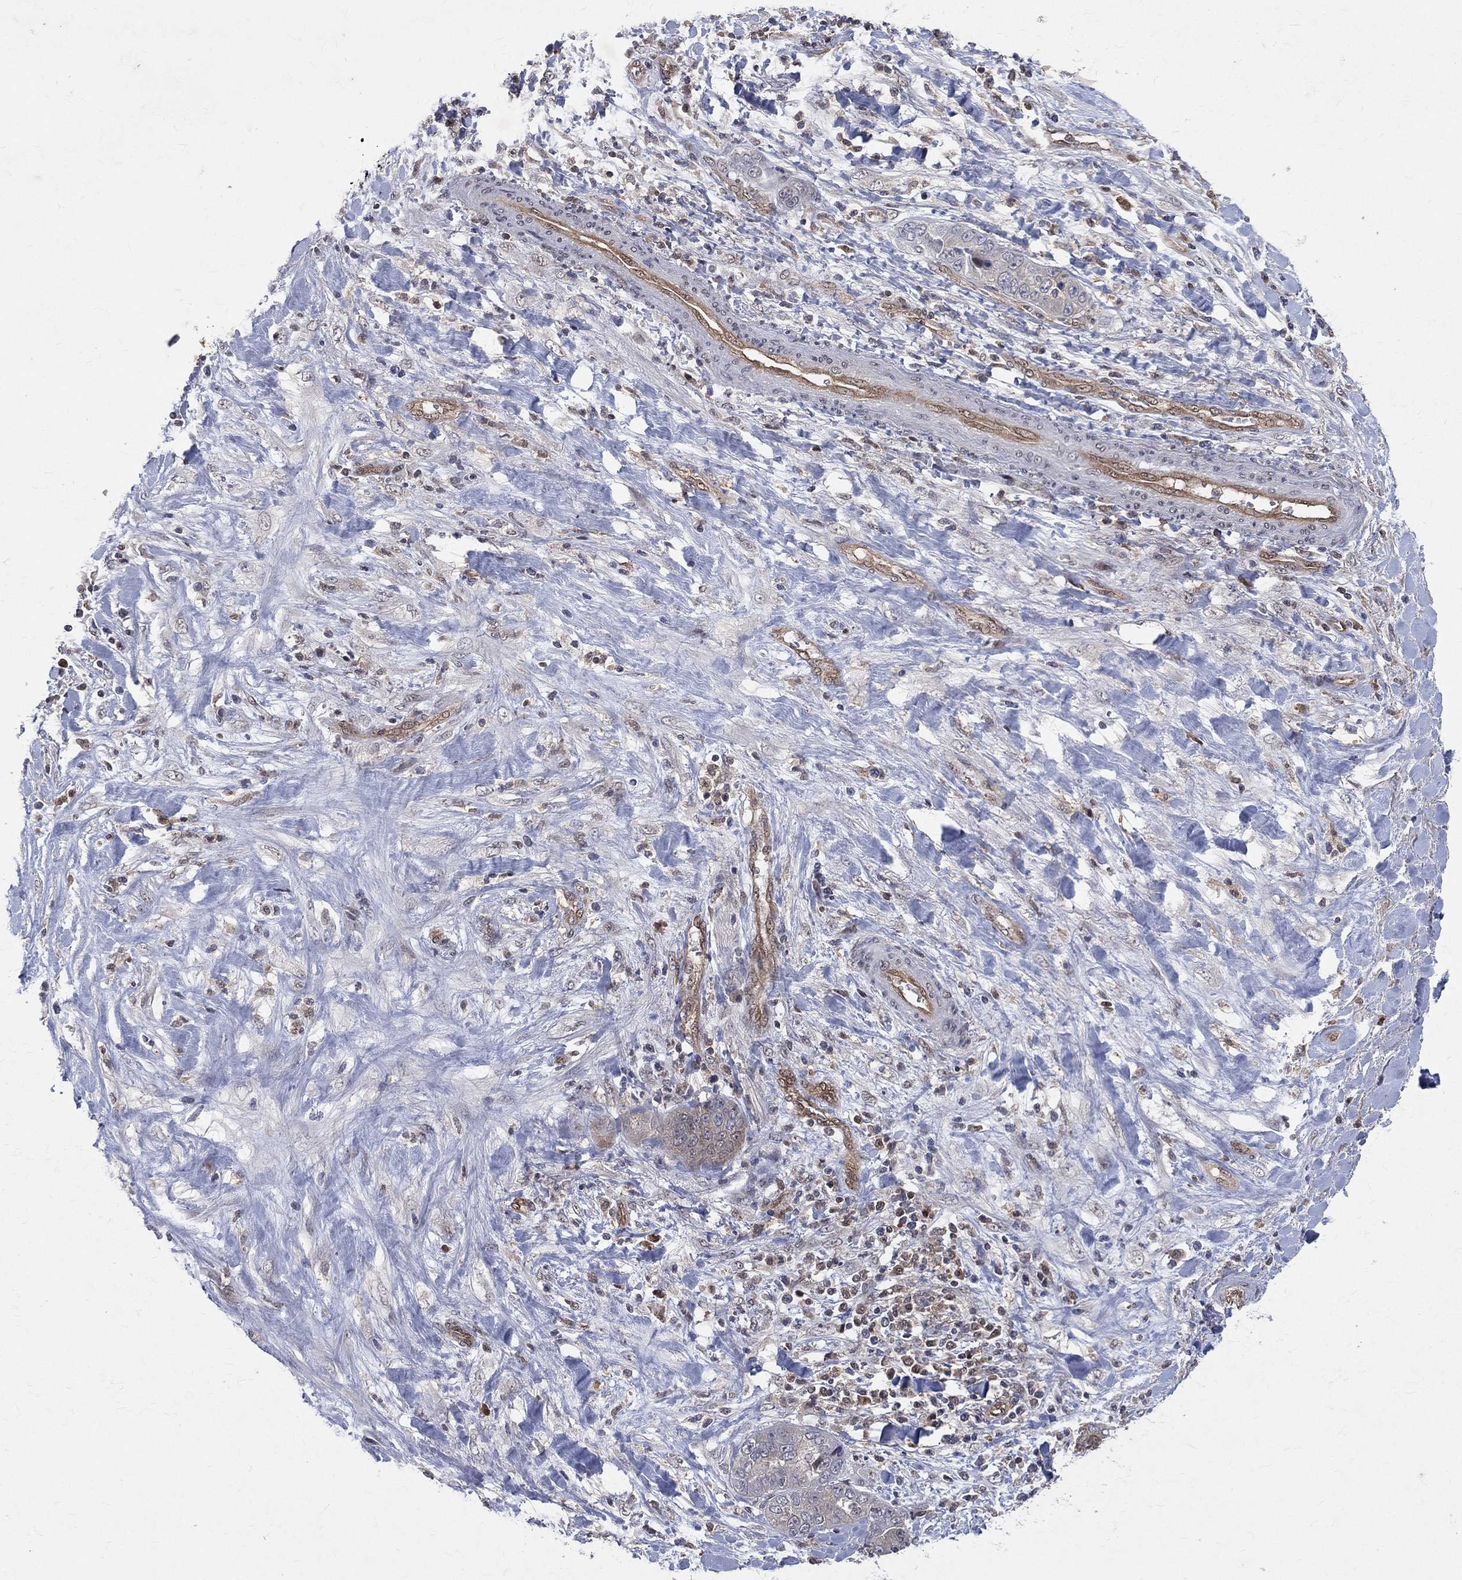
{"staining": {"intensity": "negative", "quantity": "none", "location": "none"}, "tissue": "liver cancer", "cell_type": "Tumor cells", "image_type": "cancer", "snomed": [{"axis": "morphology", "description": "Cholangiocarcinoma"}, {"axis": "topography", "description": "Liver"}], "caption": "A high-resolution image shows immunohistochemistry (IHC) staining of liver cancer (cholangiocarcinoma), which demonstrates no significant positivity in tumor cells.", "gene": "GMPR2", "patient": {"sex": "female", "age": 52}}